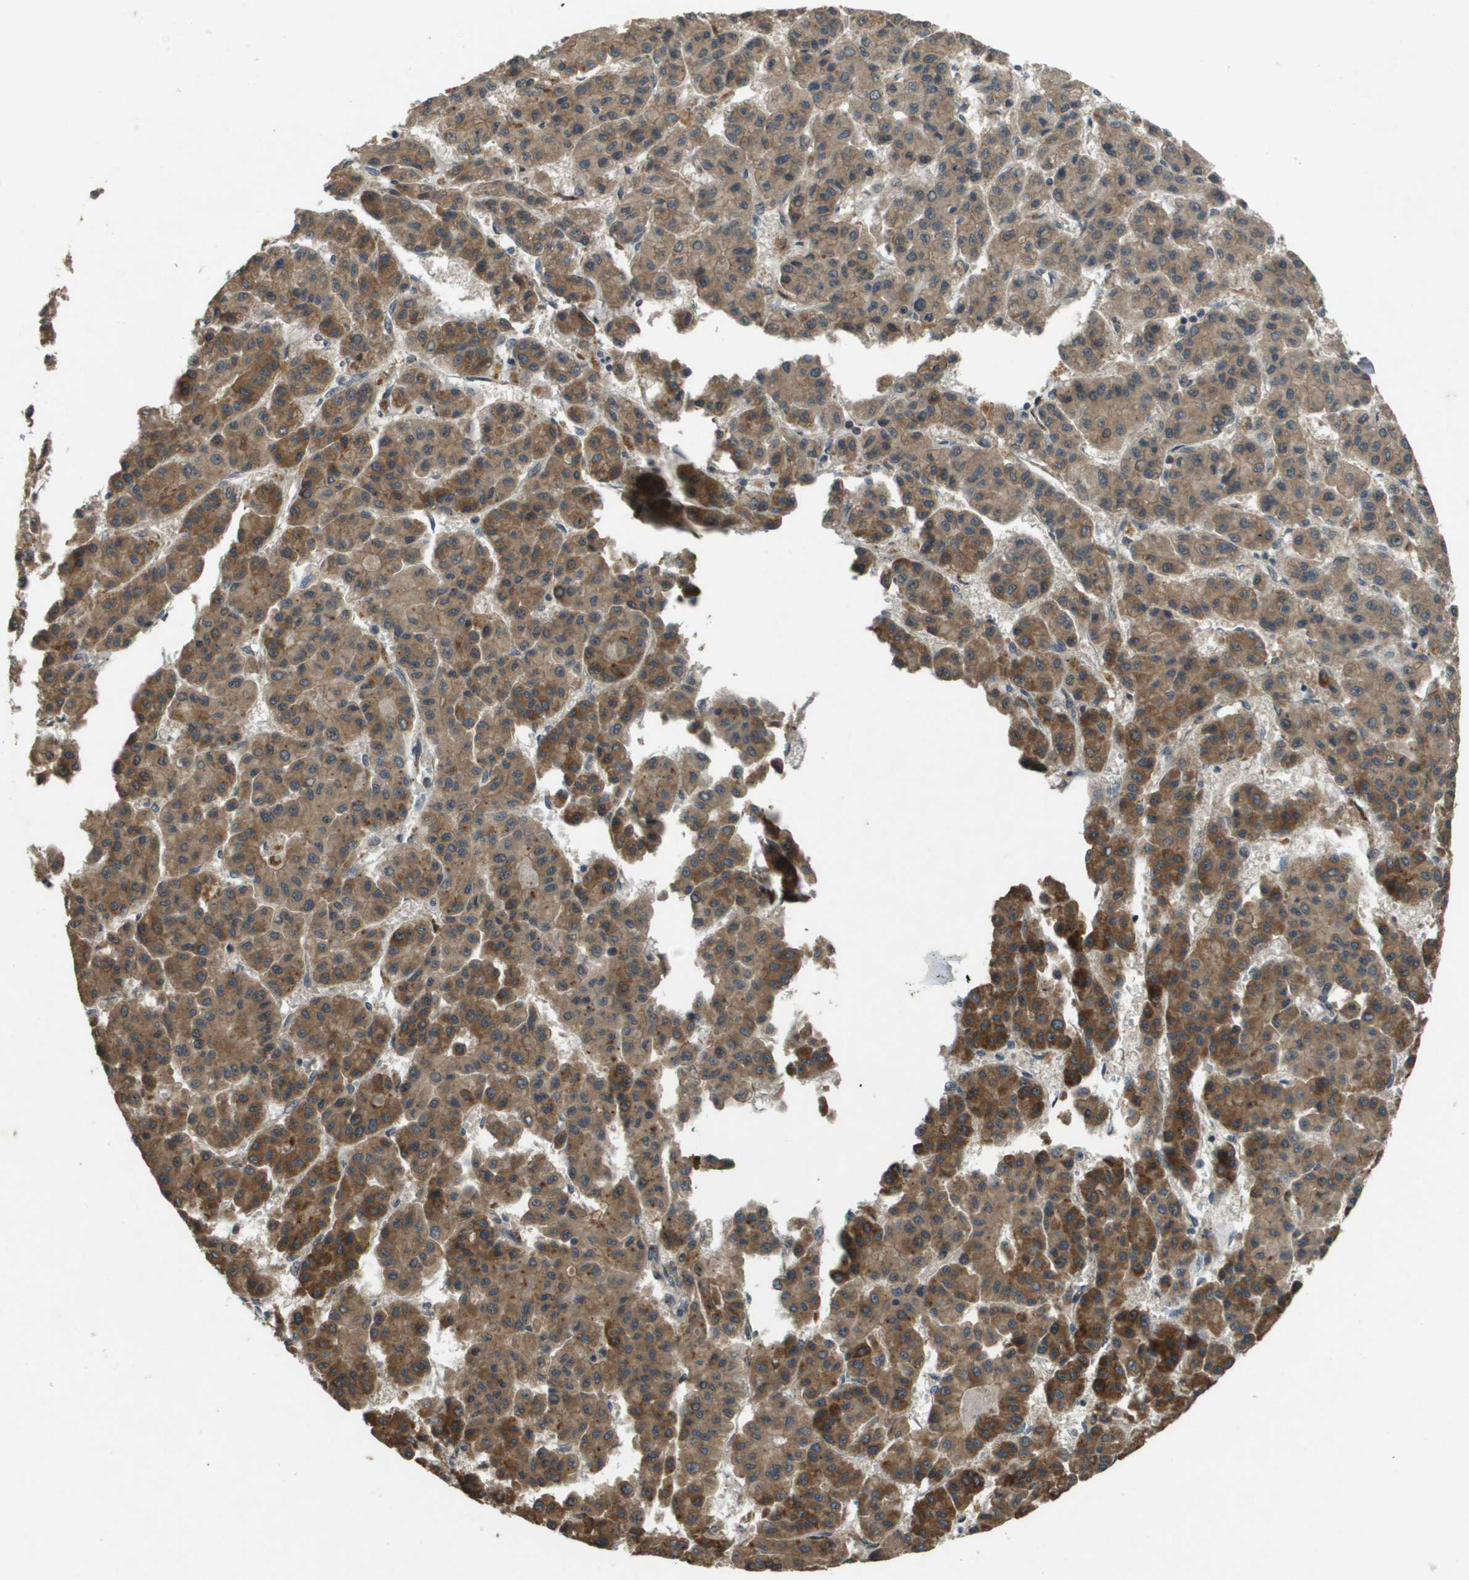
{"staining": {"intensity": "moderate", "quantity": ">75%", "location": "cytoplasmic/membranous"}, "tissue": "liver cancer", "cell_type": "Tumor cells", "image_type": "cancer", "snomed": [{"axis": "morphology", "description": "Carcinoma, Hepatocellular, NOS"}, {"axis": "topography", "description": "Liver"}], "caption": "Hepatocellular carcinoma (liver) tissue reveals moderate cytoplasmic/membranous expression in approximately >75% of tumor cells Ihc stains the protein of interest in brown and the nuclei are stained blue.", "gene": "CDKN2C", "patient": {"sex": "male", "age": 70}}